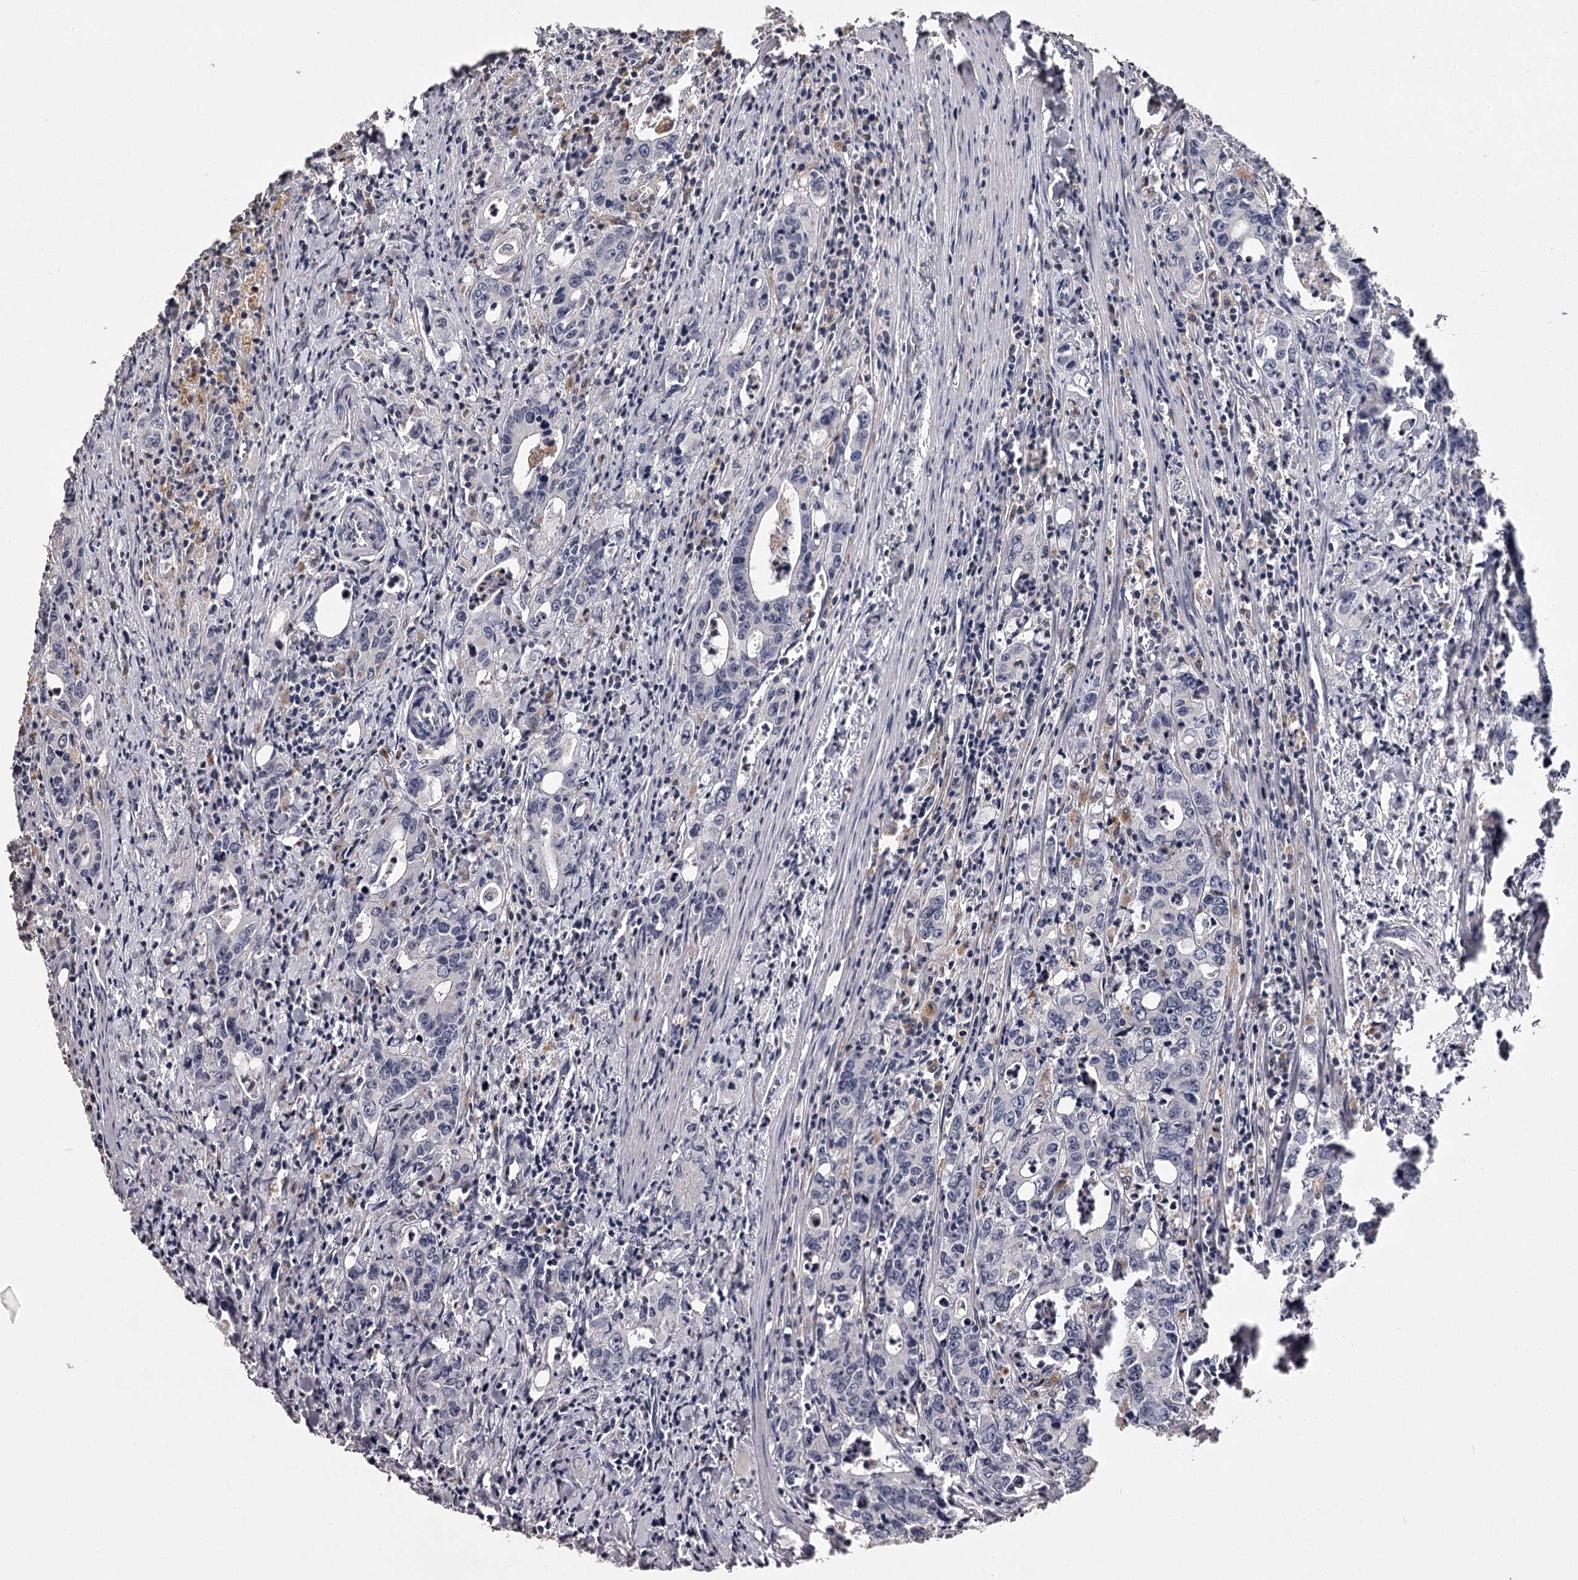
{"staining": {"intensity": "negative", "quantity": "none", "location": "none"}, "tissue": "colorectal cancer", "cell_type": "Tumor cells", "image_type": "cancer", "snomed": [{"axis": "morphology", "description": "Adenocarcinoma, NOS"}, {"axis": "topography", "description": "Colon"}], "caption": "Histopathology image shows no significant protein positivity in tumor cells of colorectal cancer. Nuclei are stained in blue.", "gene": "SLC32A1", "patient": {"sex": "female", "age": 75}}